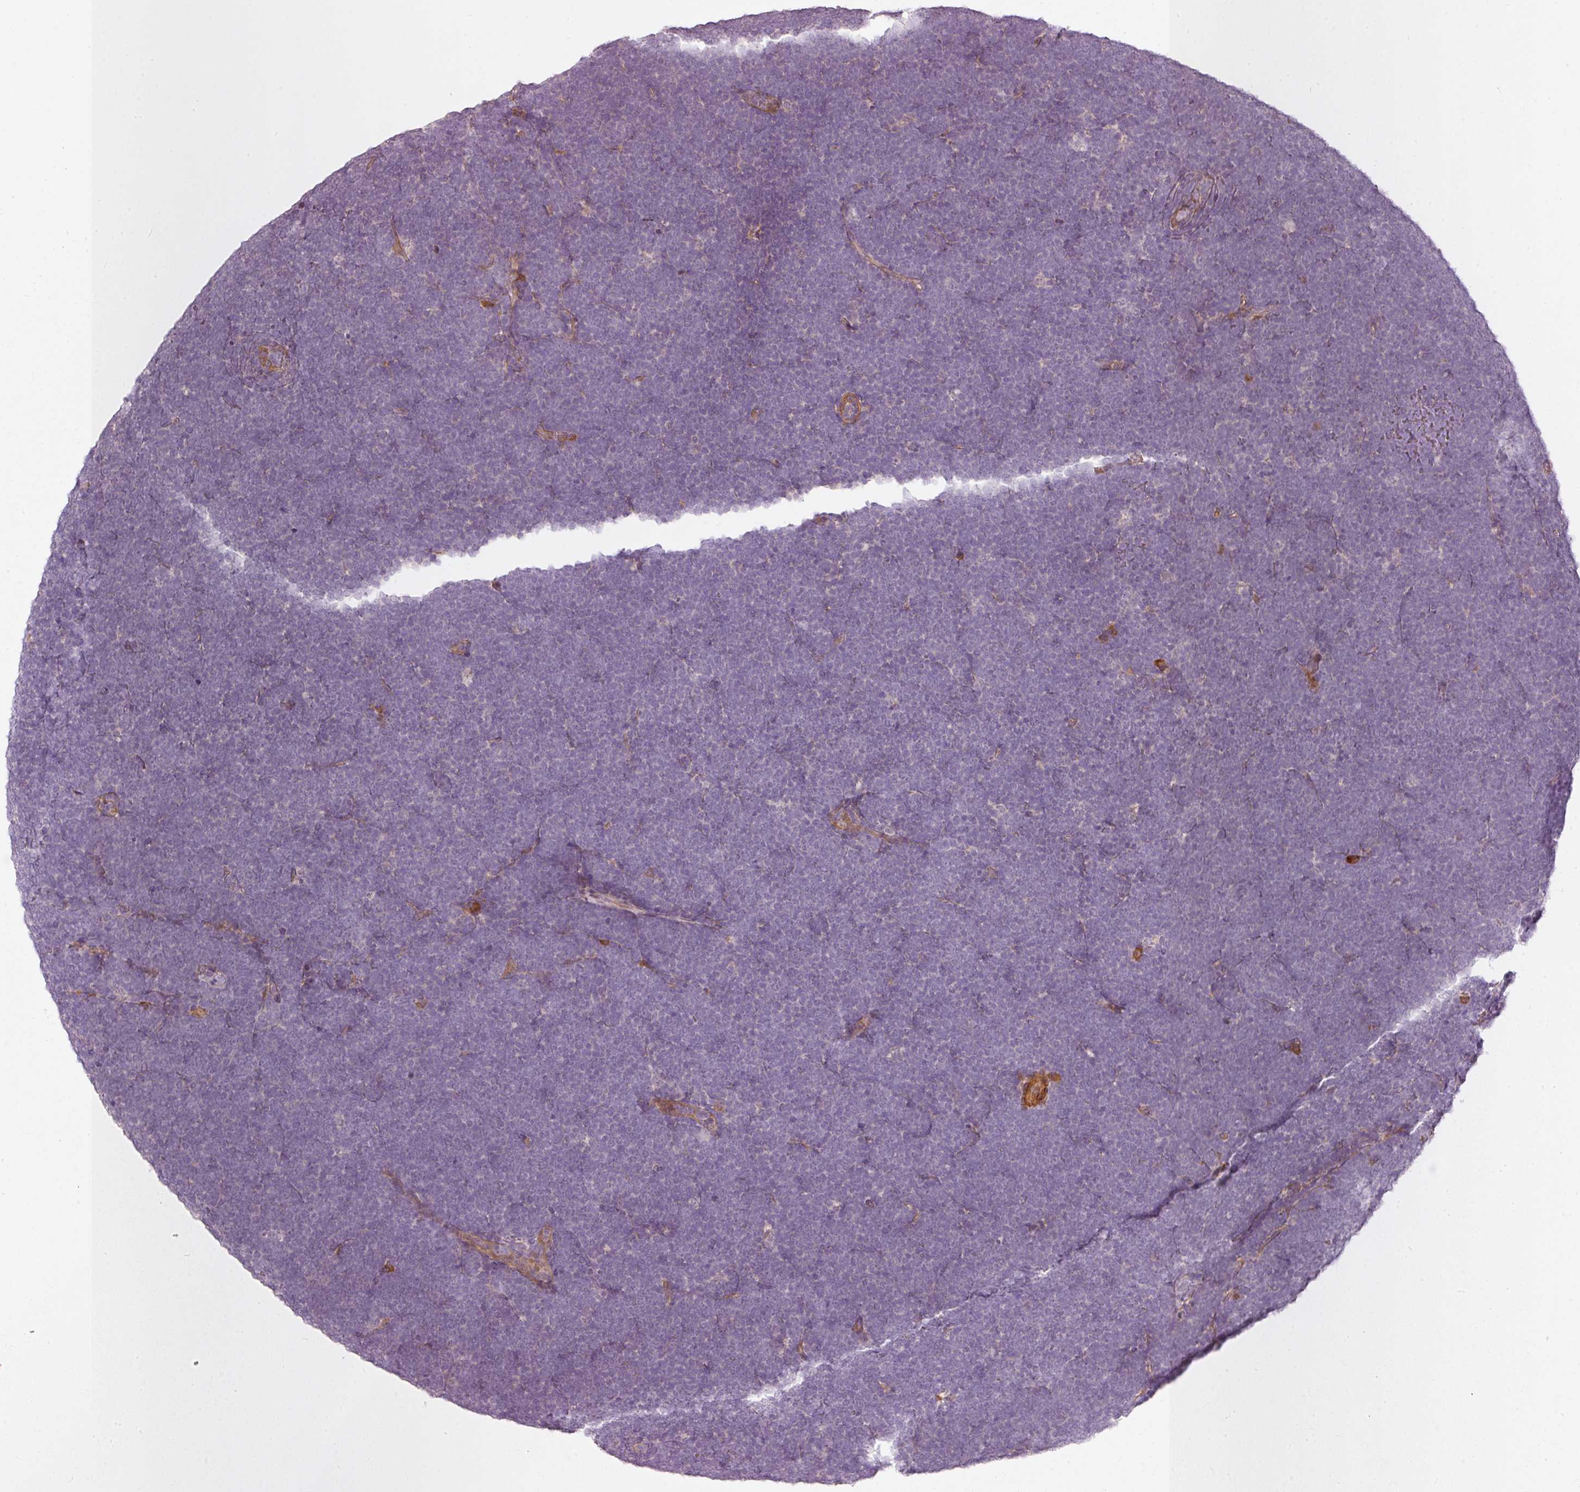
{"staining": {"intensity": "negative", "quantity": "none", "location": "none"}, "tissue": "lymphoma", "cell_type": "Tumor cells", "image_type": "cancer", "snomed": [{"axis": "morphology", "description": "Malignant lymphoma, non-Hodgkin's type, High grade"}, {"axis": "topography", "description": "Lymph node"}], "caption": "The photomicrograph shows no staining of tumor cells in lymphoma.", "gene": "KCNQ1", "patient": {"sex": "male", "age": 13}}